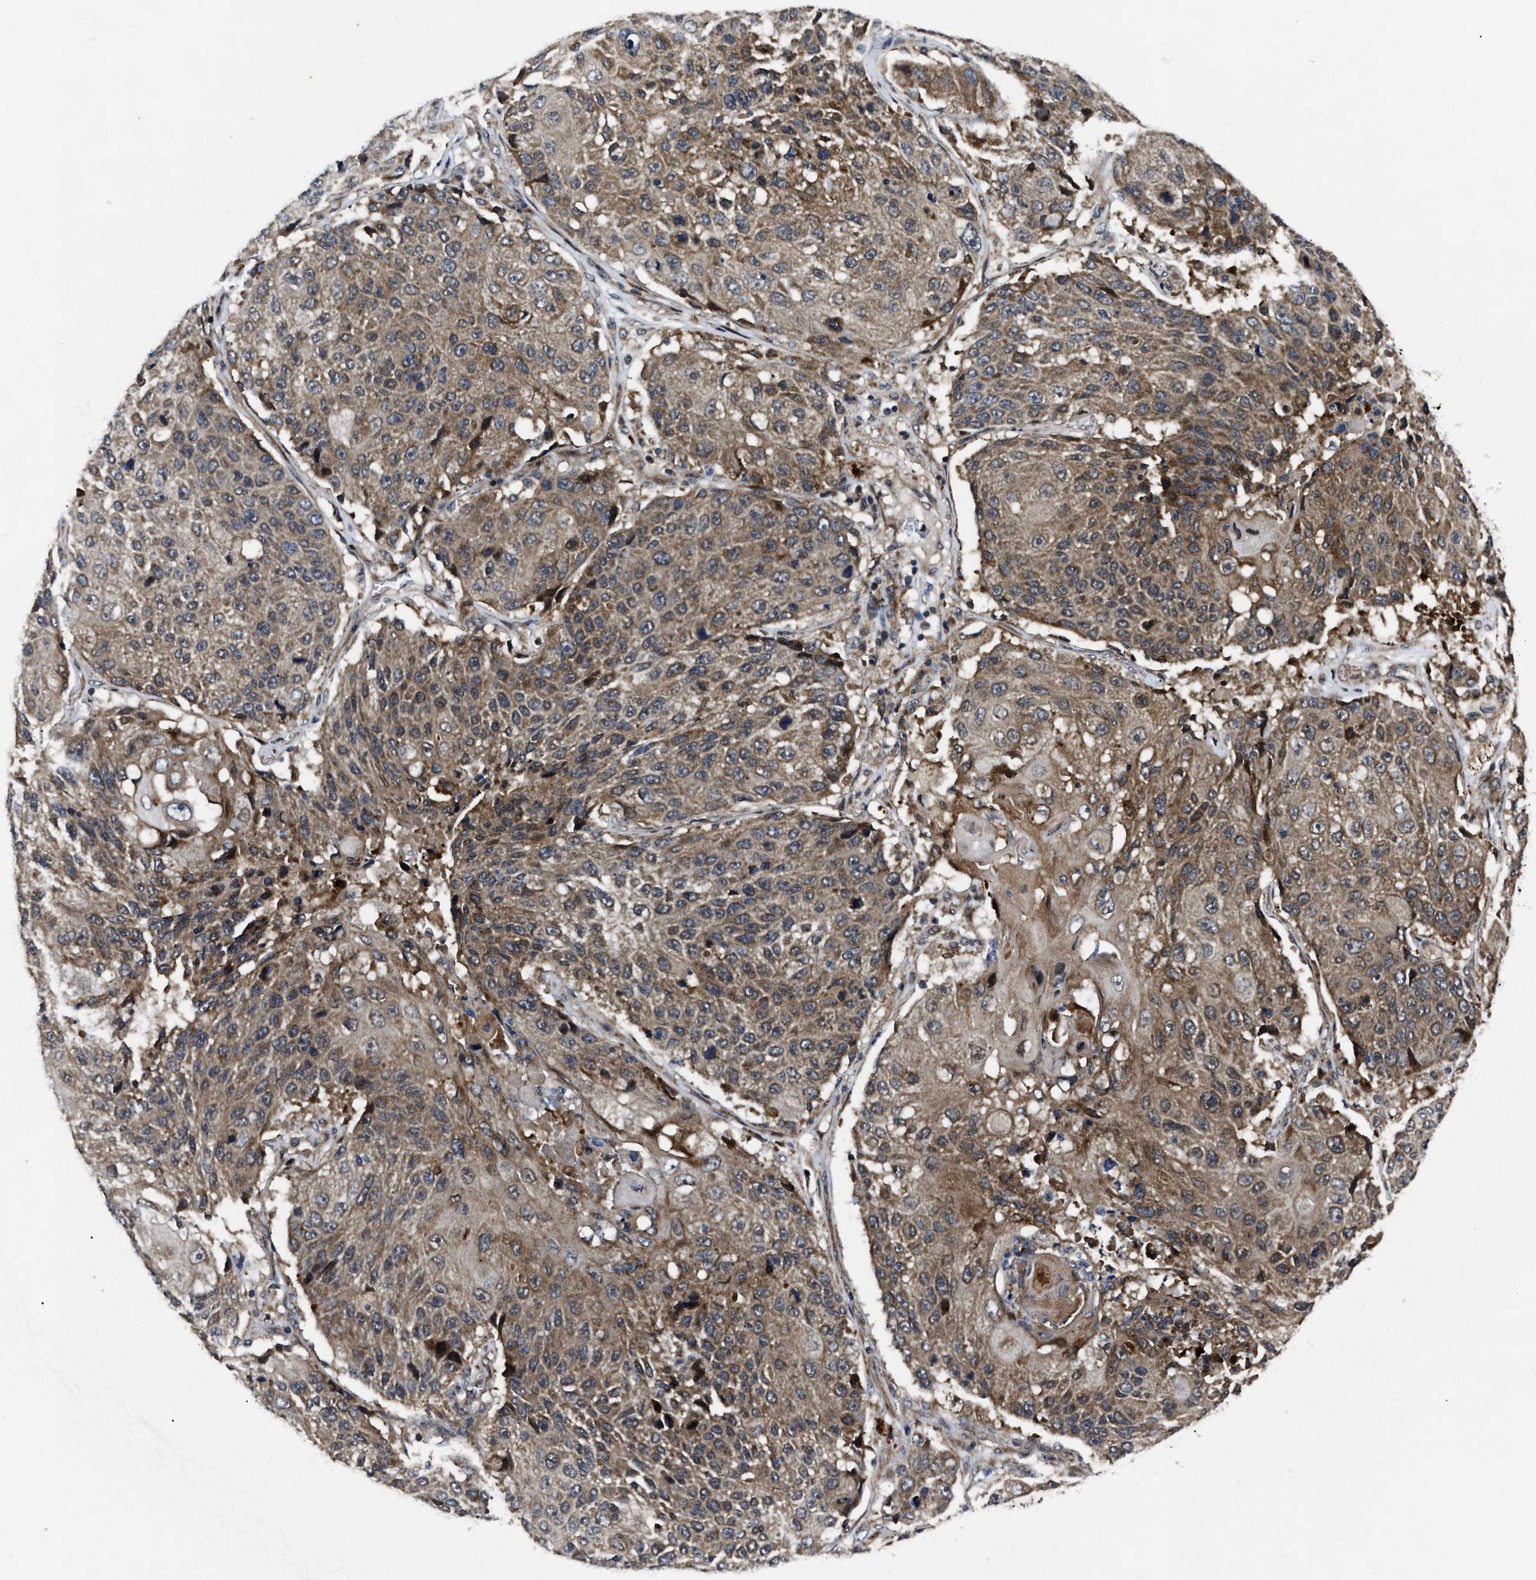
{"staining": {"intensity": "moderate", "quantity": "25%-75%", "location": "cytoplasmic/membranous"}, "tissue": "lung cancer", "cell_type": "Tumor cells", "image_type": "cancer", "snomed": [{"axis": "morphology", "description": "Squamous cell carcinoma, NOS"}, {"axis": "topography", "description": "Lung"}], "caption": "Immunohistochemistry staining of lung cancer, which demonstrates medium levels of moderate cytoplasmic/membranous staining in approximately 25%-75% of tumor cells indicating moderate cytoplasmic/membranous protein expression. The staining was performed using DAB (3,3'-diaminobenzidine) (brown) for protein detection and nuclei were counterstained in hematoxylin (blue).", "gene": "PPWD1", "patient": {"sex": "male", "age": 61}}